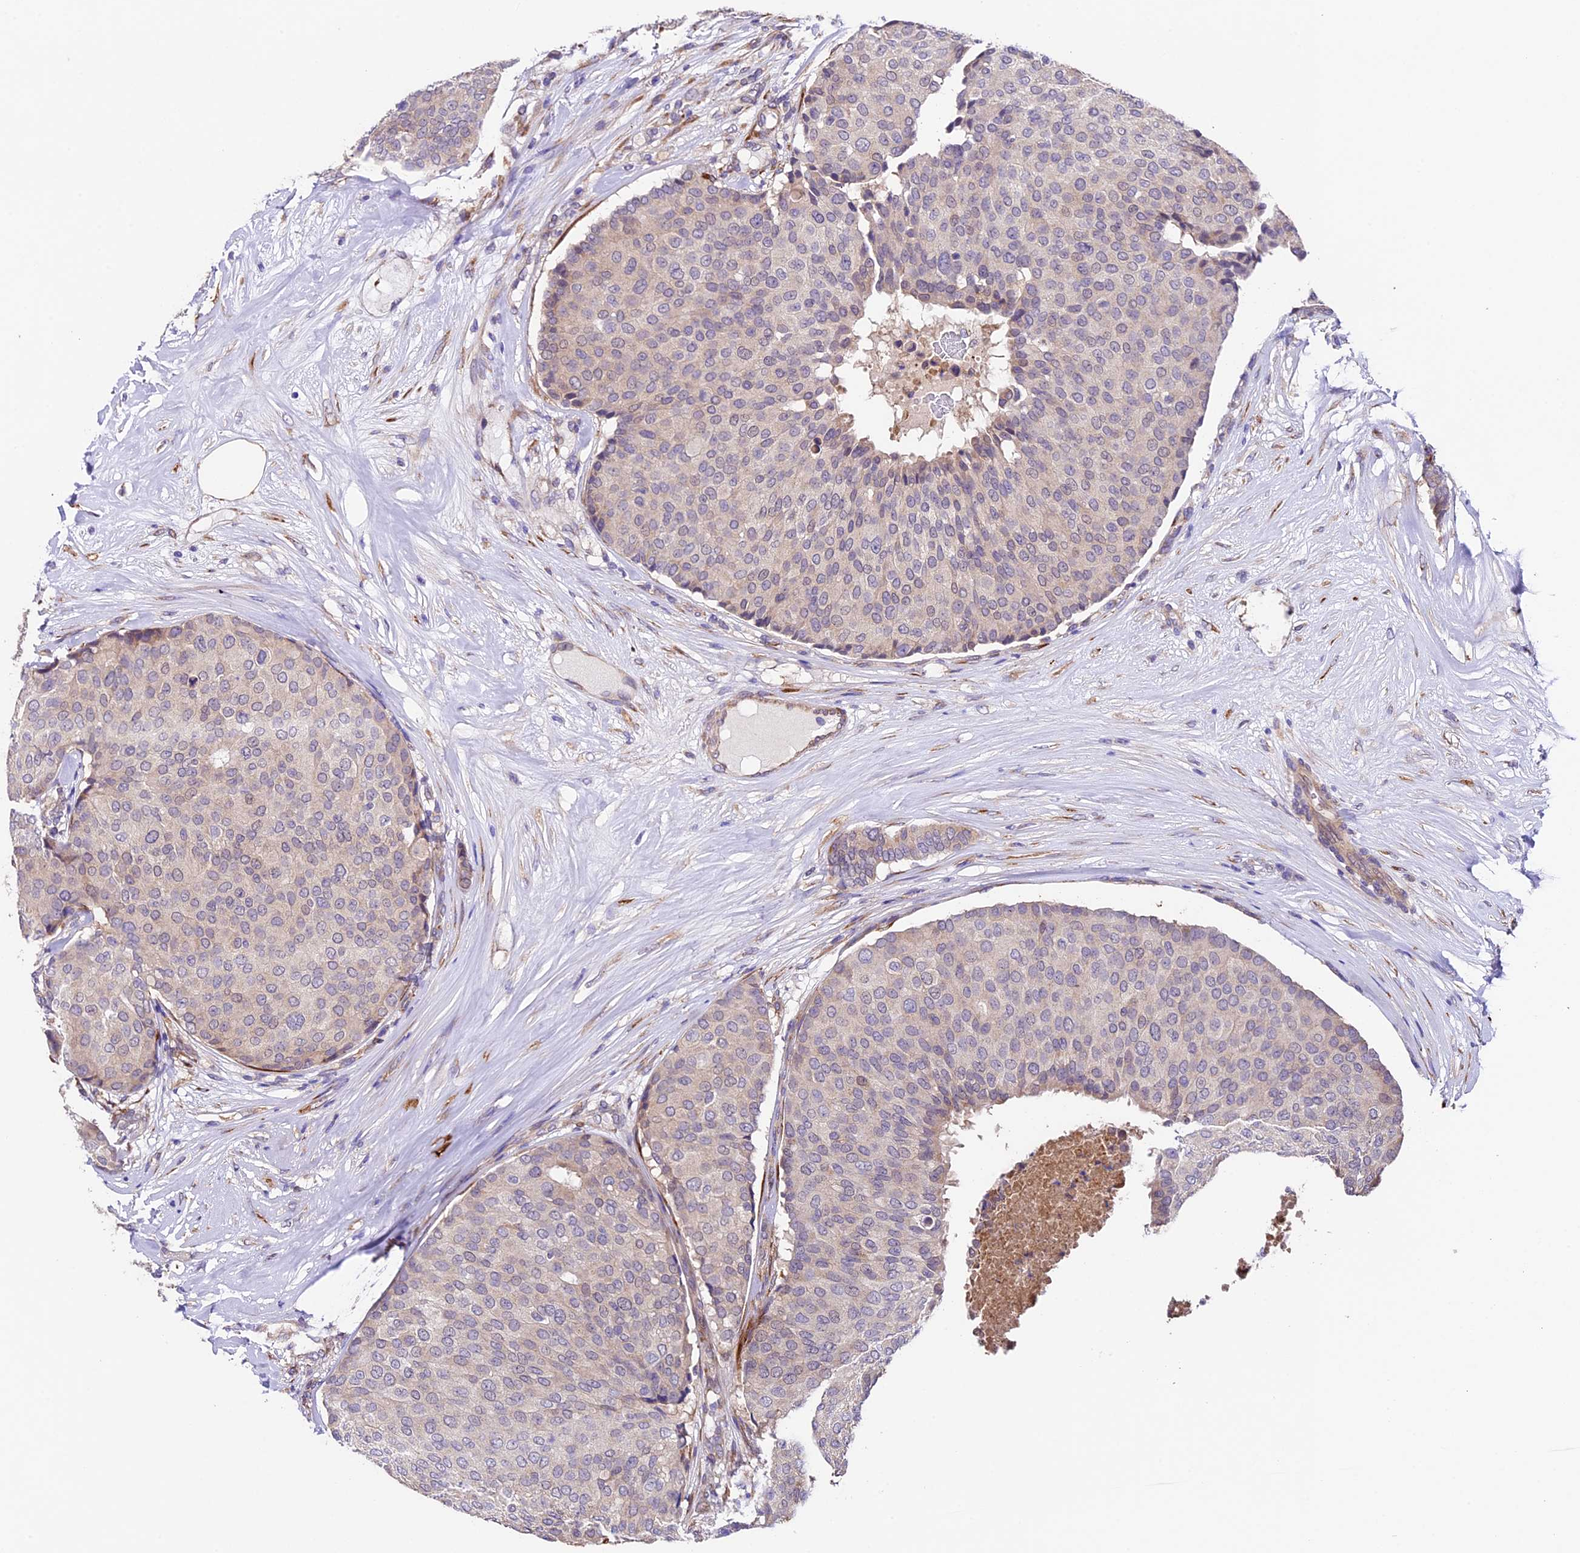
{"staining": {"intensity": "negative", "quantity": "none", "location": "none"}, "tissue": "breast cancer", "cell_type": "Tumor cells", "image_type": "cancer", "snomed": [{"axis": "morphology", "description": "Duct carcinoma"}, {"axis": "topography", "description": "Breast"}], "caption": "A high-resolution micrograph shows IHC staining of breast cancer (invasive ductal carcinoma), which displays no significant staining in tumor cells.", "gene": "LSM7", "patient": {"sex": "female", "age": 75}}